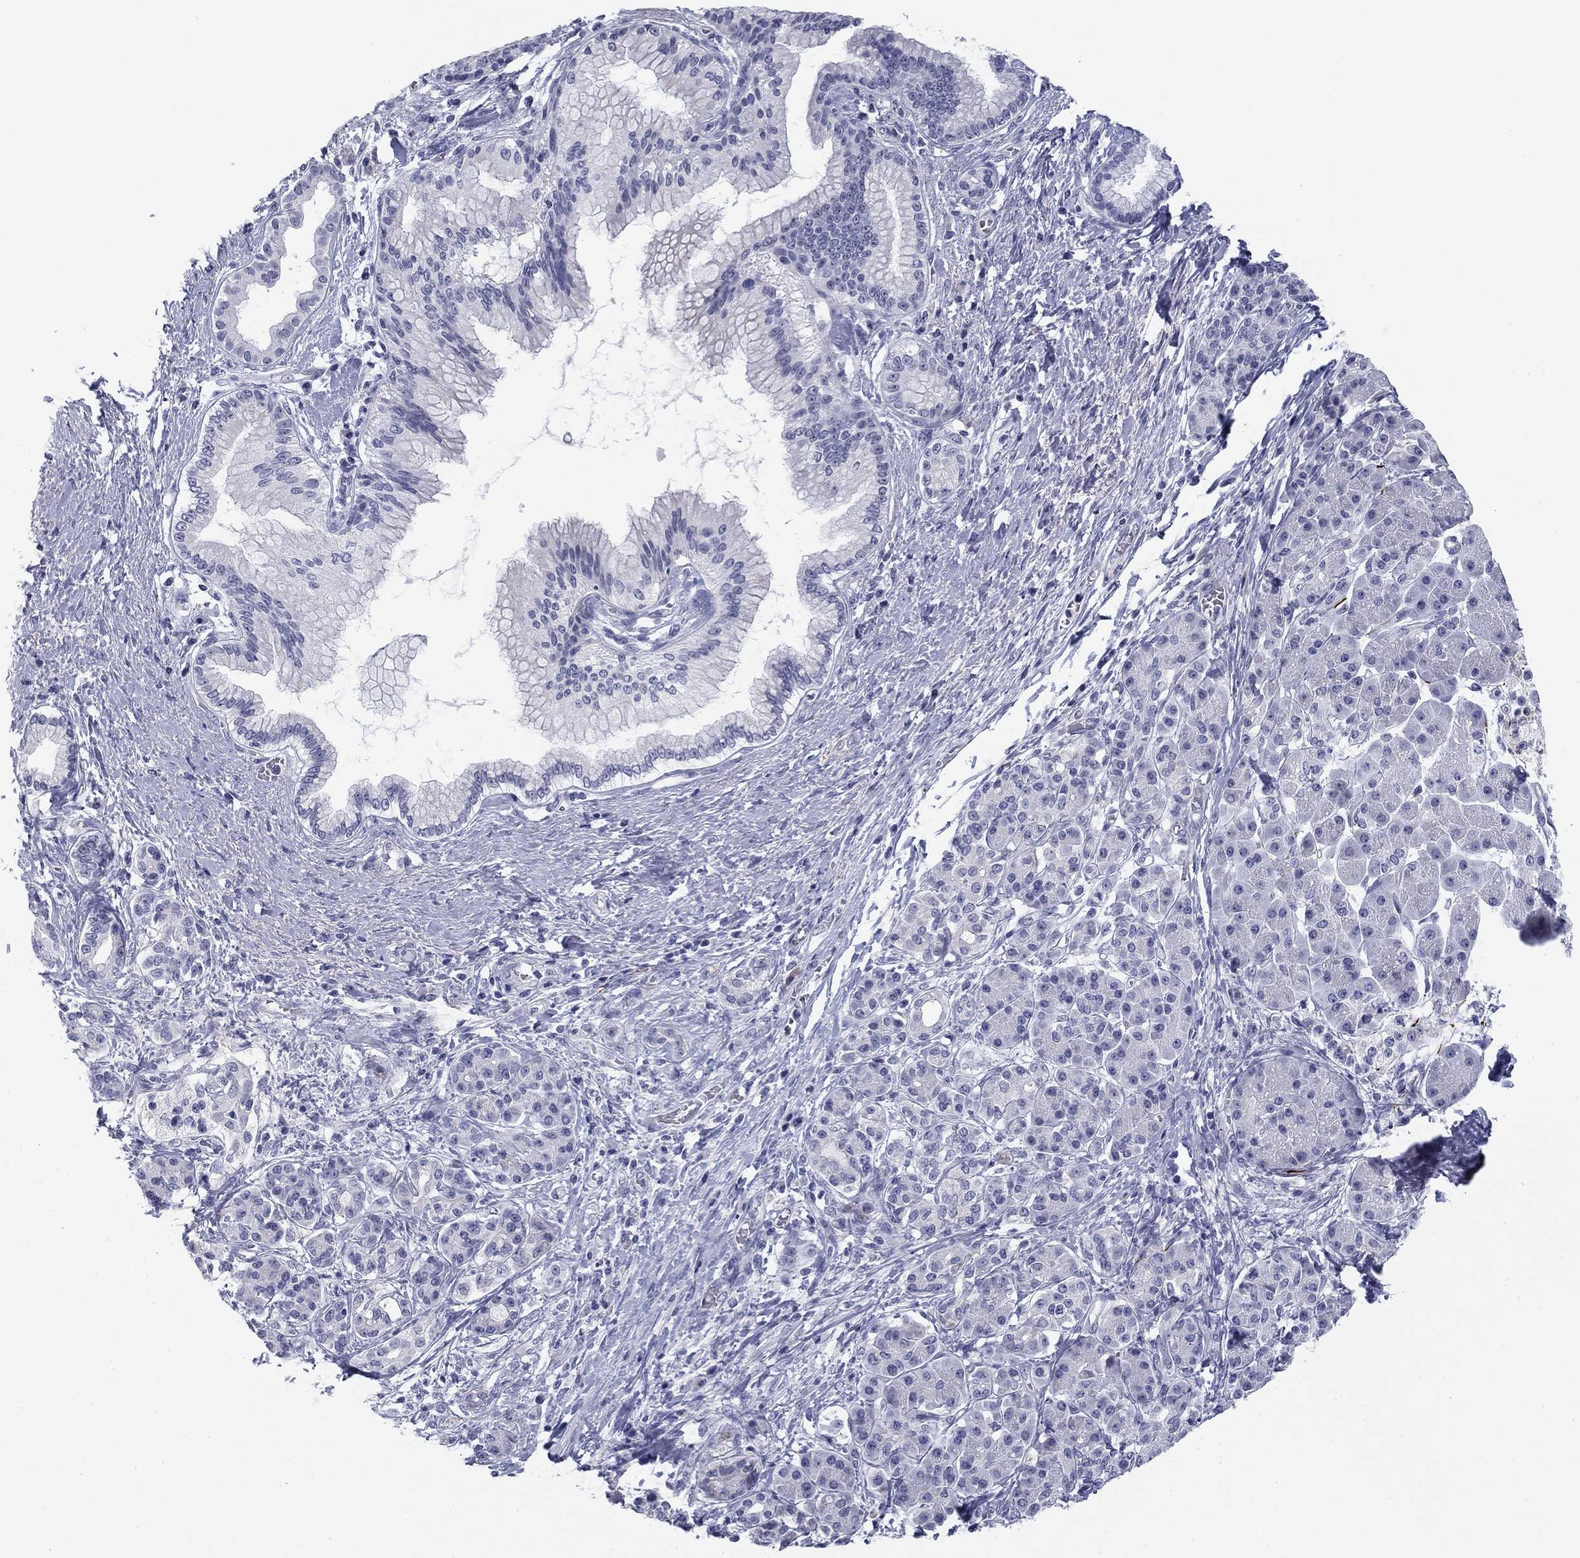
{"staining": {"intensity": "negative", "quantity": "none", "location": "none"}, "tissue": "pancreatic cancer", "cell_type": "Tumor cells", "image_type": "cancer", "snomed": [{"axis": "morphology", "description": "Adenocarcinoma, NOS"}, {"axis": "topography", "description": "Pancreas"}], "caption": "Immunohistochemistry of pancreatic cancer displays no staining in tumor cells.", "gene": "PRPH", "patient": {"sex": "female", "age": 73}}